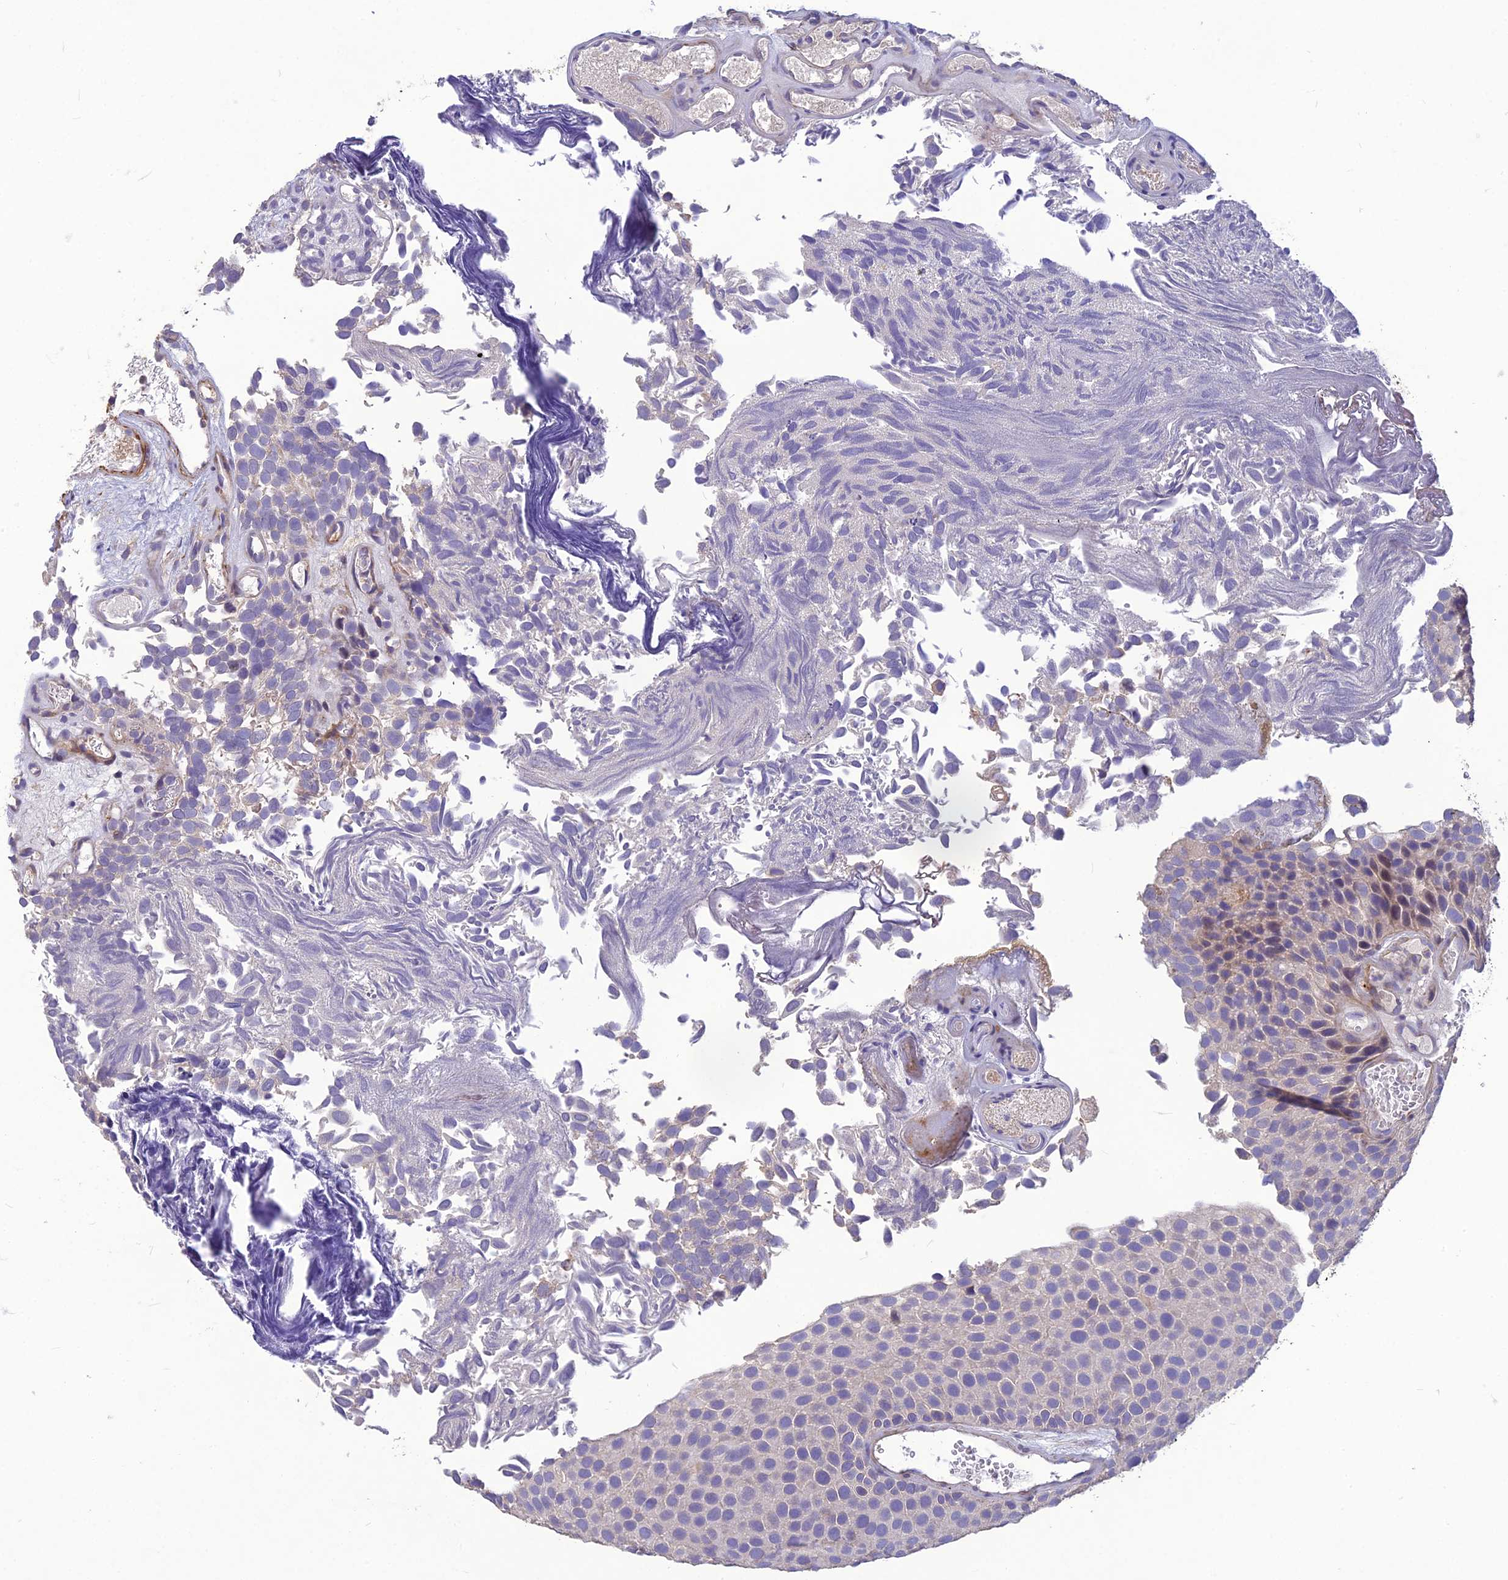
{"staining": {"intensity": "negative", "quantity": "none", "location": "none"}, "tissue": "urothelial cancer", "cell_type": "Tumor cells", "image_type": "cancer", "snomed": [{"axis": "morphology", "description": "Urothelial carcinoma, Low grade"}, {"axis": "topography", "description": "Urinary bladder"}], "caption": "There is no significant positivity in tumor cells of urothelial cancer.", "gene": "CLUH", "patient": {"sex": "male", "age": 89}}